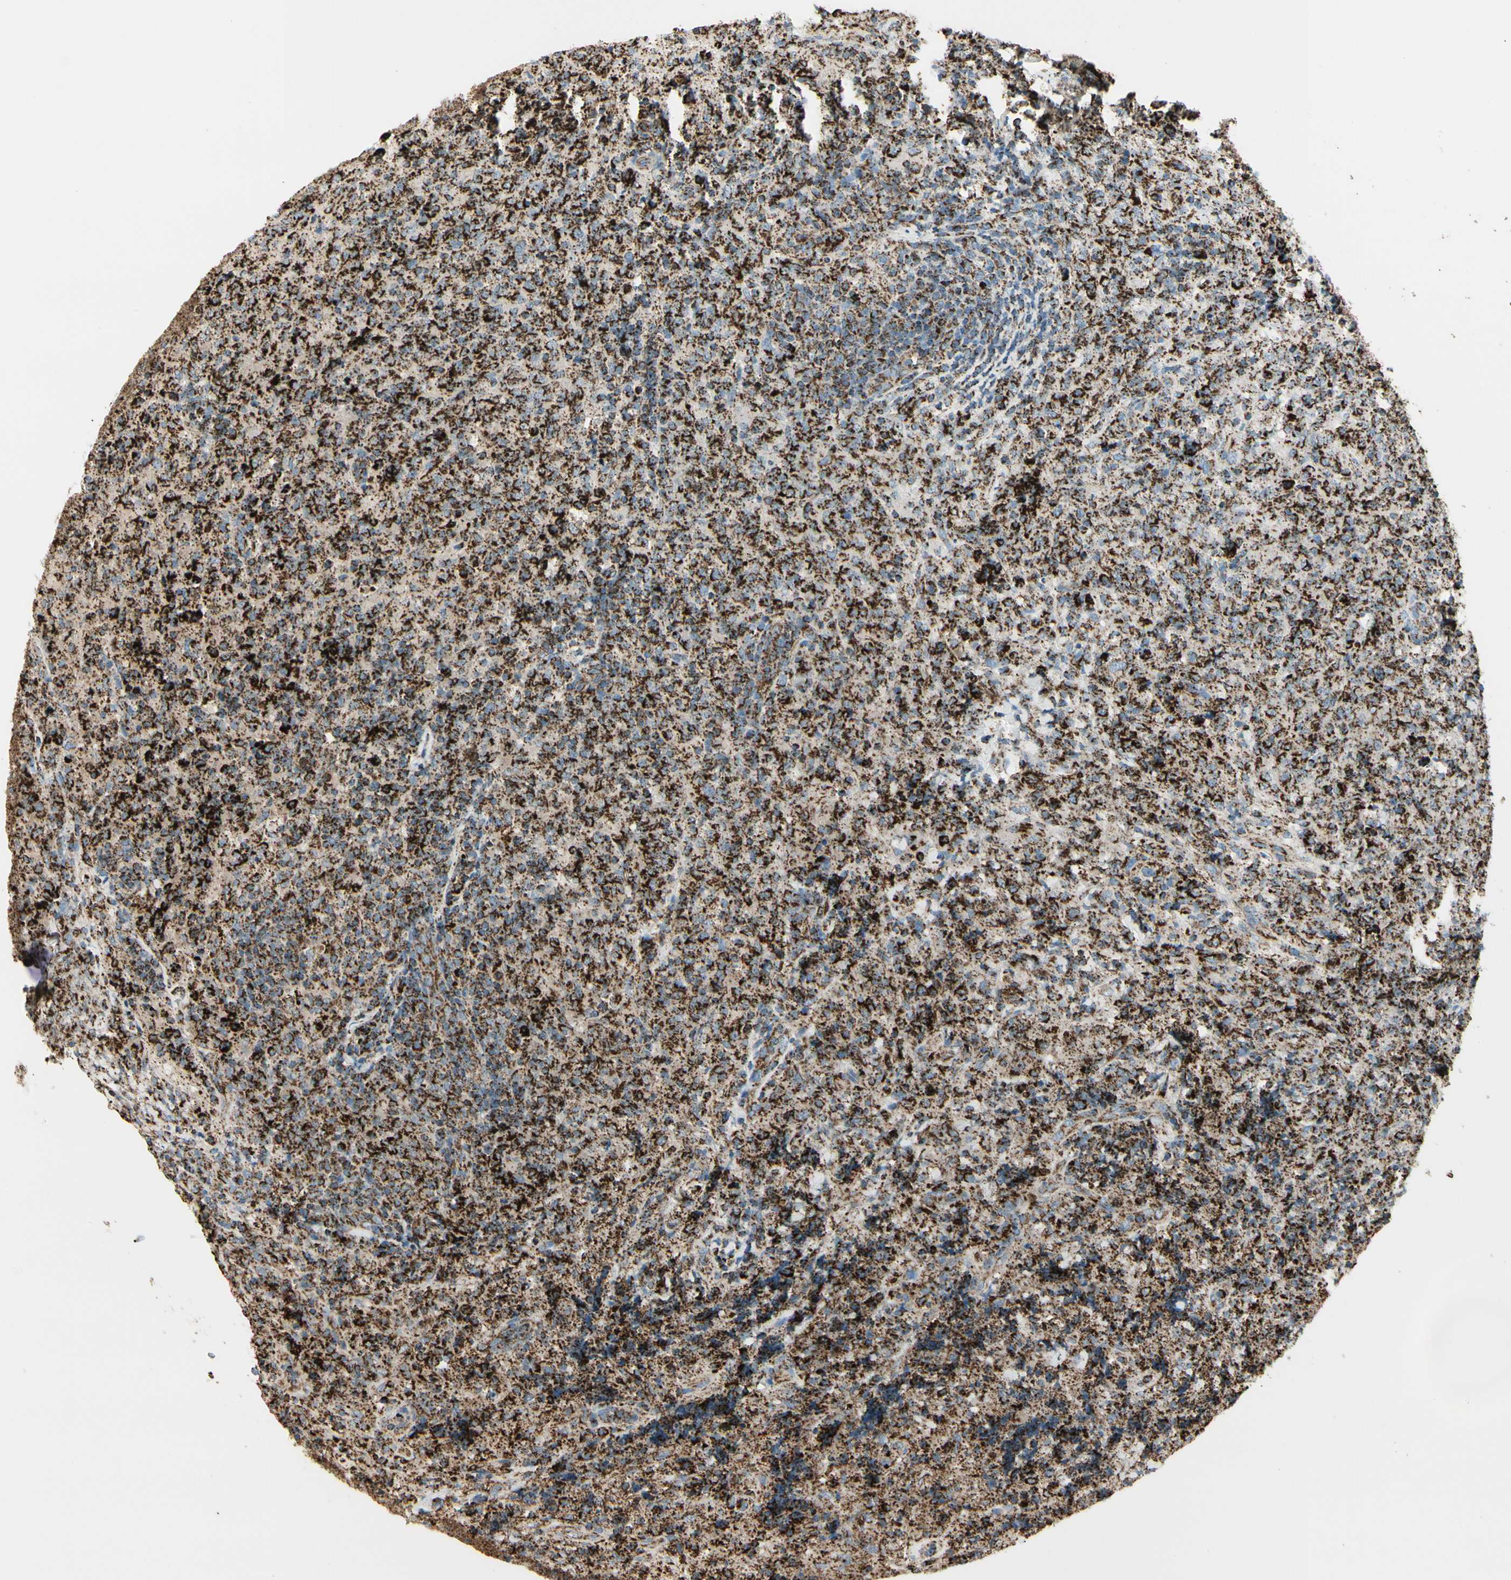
{"staining": {"intensity": "strong", "quantity": ">75%", "location": "cytoplasmic/membranous"}, "tissue": "lymphoma", "cell_type": "Tumor cells", "image_type": "cancer", "snomed": [{"axis": "morphology", "description": "Malignant lymphoma, non-Hodgkin's type, High grade"}, {"axis": "topography", "description": "Tonsil"}], "caption": "An image of lymphoma stained for a protein demonstrates strong cytoplasmic/membranous brown staining in tumor cells. (DAB IHC with brightfield microscopy, high magnification).", "gene": "ME2", "patient": {"sex": "female", "age": 36}}